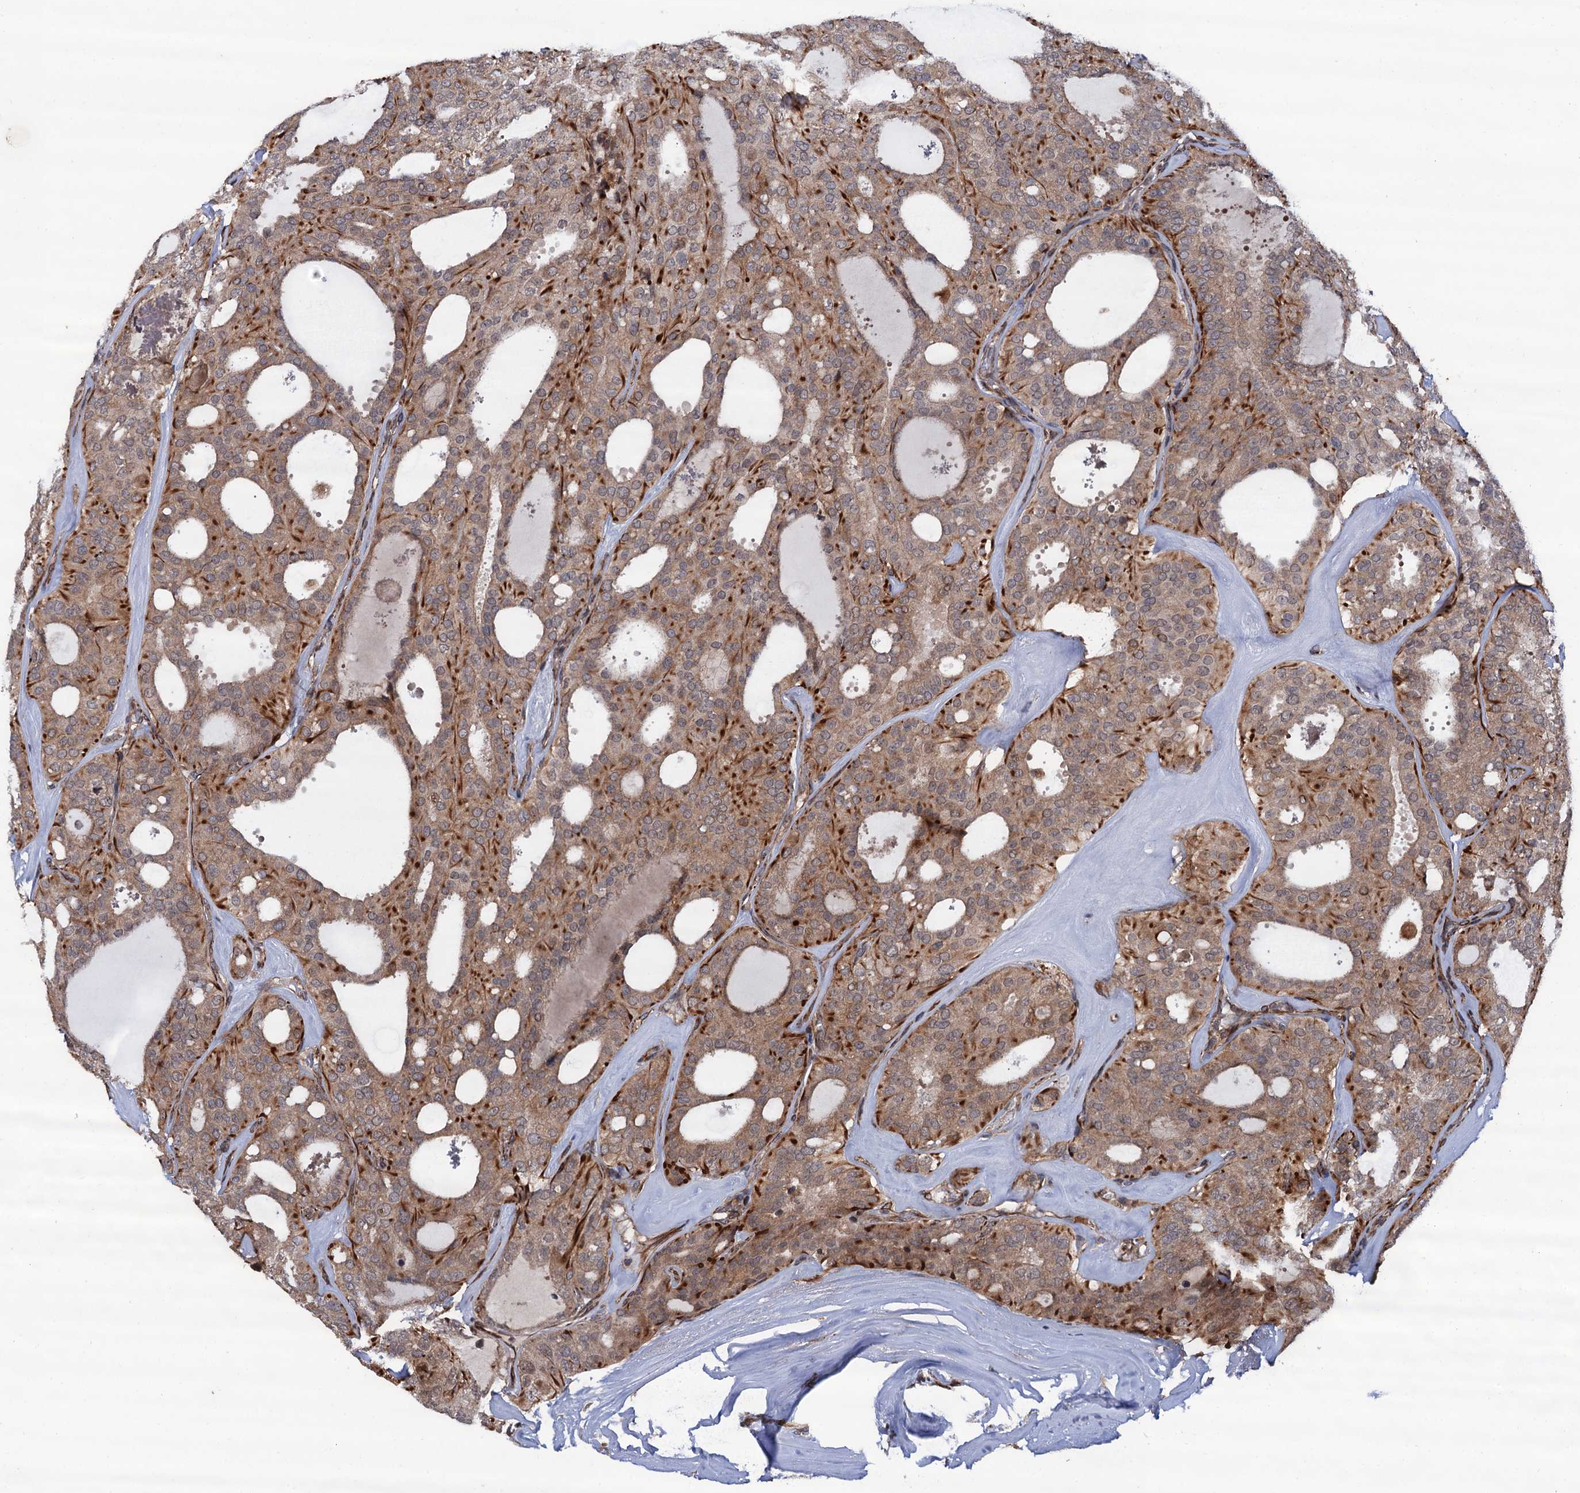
{"staining": {"intensity": "moderate", "quantity": ">75%", "location": "cytoplasmic/membranous"}, "tissue": "thyroid cancer", "cell_type": "Tumor cells", "image_type": "cancer", "snomed": [{"axis": "morphology", "description": "Follicular adenoma carcinoma, NOS"}, {"axis": "topography", "description": "Thyroid gland"}], "caption": "Protein analysis of thyroid cancer (follicular adenoma carcinoma) tissue exhibits moderate cytoplasmic/membranous positivity in about >75% of tumor cells.", "gene": "FSIP1", "patient": {"sex": "male", "age": 75}}